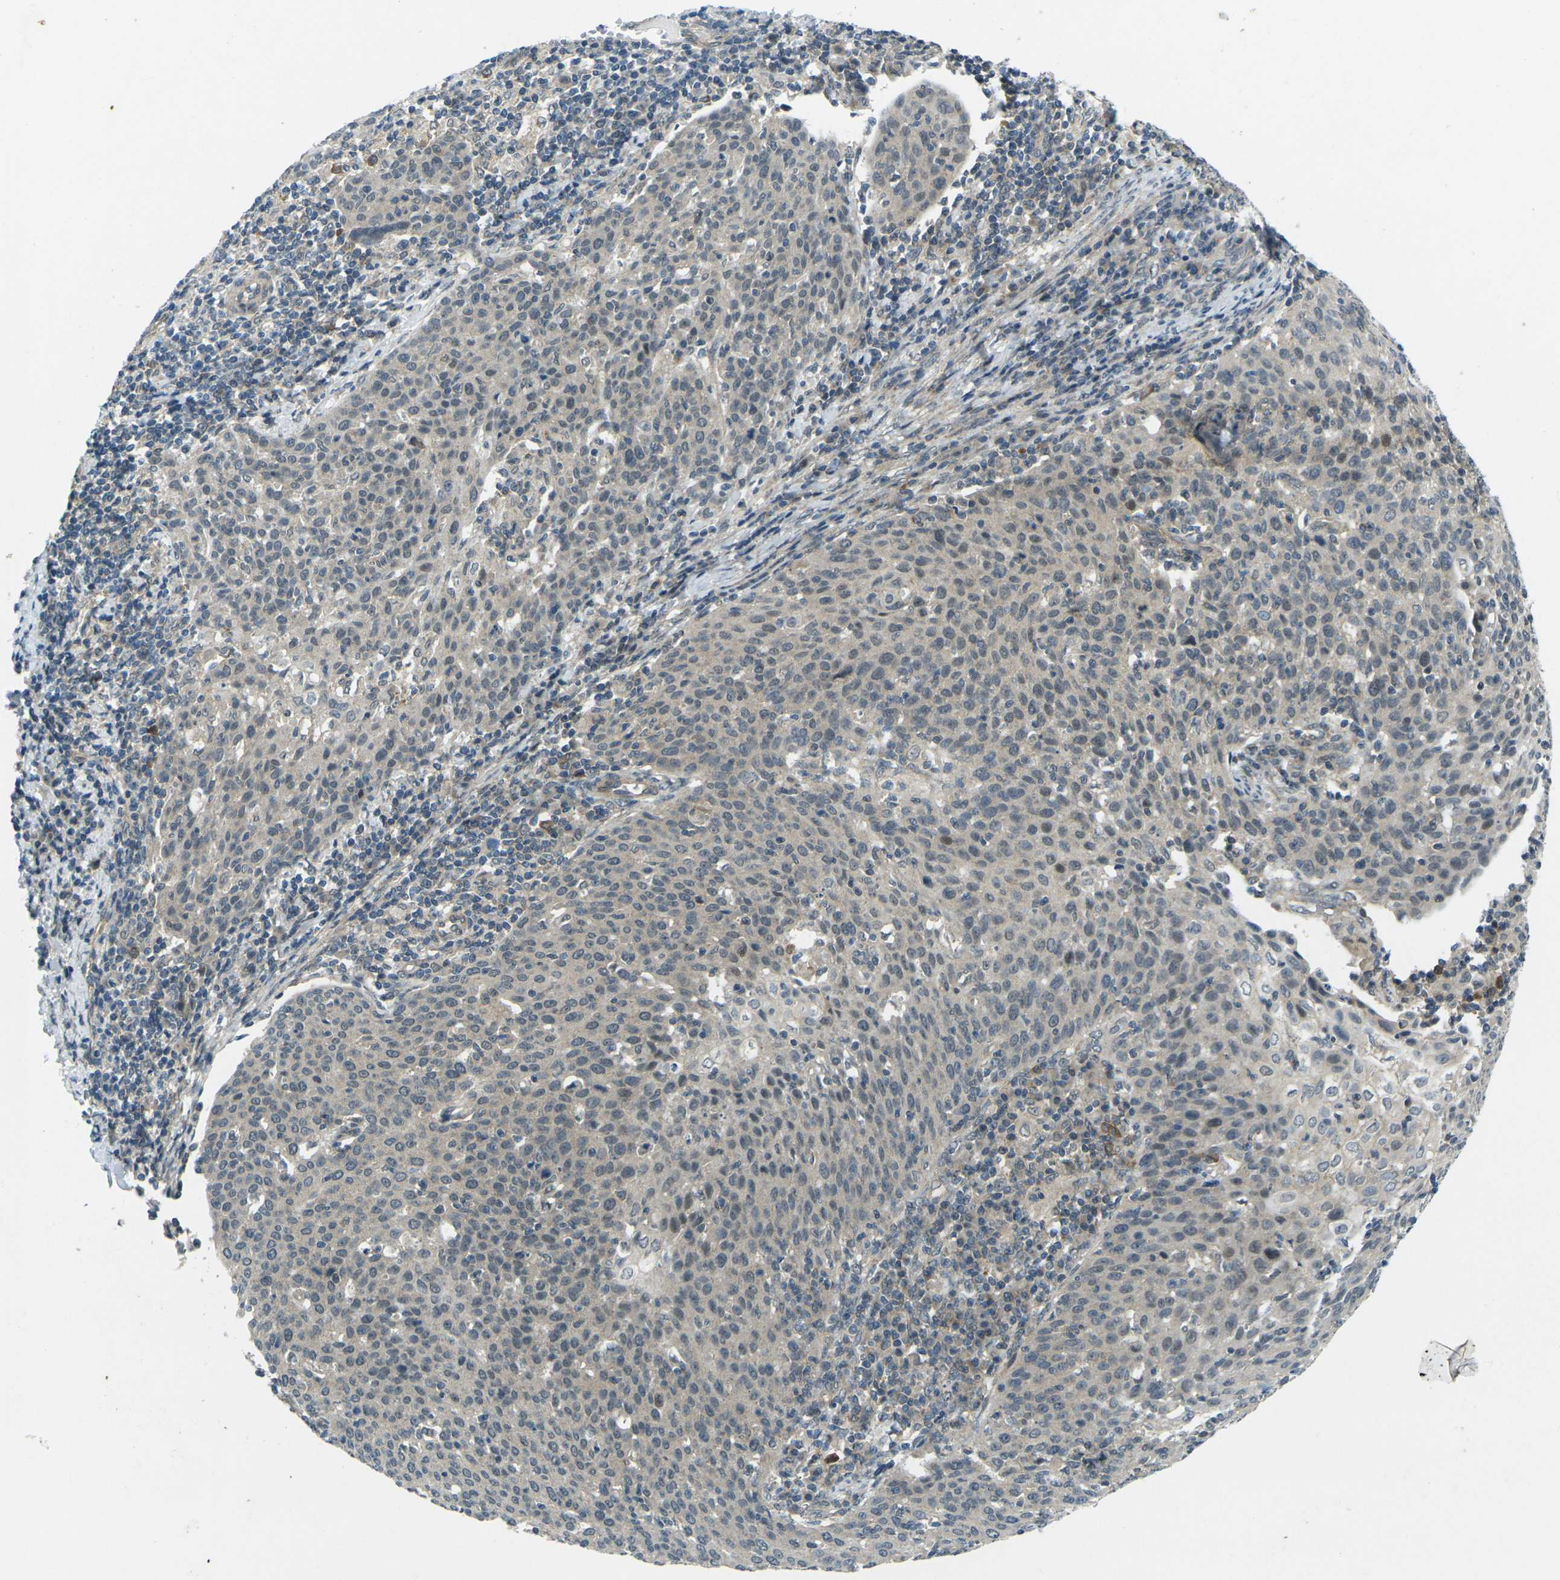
{"staining": {"intensity": "weak", "quantity": "<25%", "location": "cytoplasmic/membranous,nuclear"}, "tissue": "cervical cancer", "cell_type": "Tumor cells", "image_type": "cancer", "snomed": [{"axis": "morphology", "description": "Squamous cell carcinoma, NOS"}, {"axis": "topography", "description": "Cervix"}], "caption": "This is an immunohistochemistry micrograph of human cervical cancer. There is no expression in tumor cells.", "gene": "KCTD10", "patient": {"sex": "female", "age": 38}}